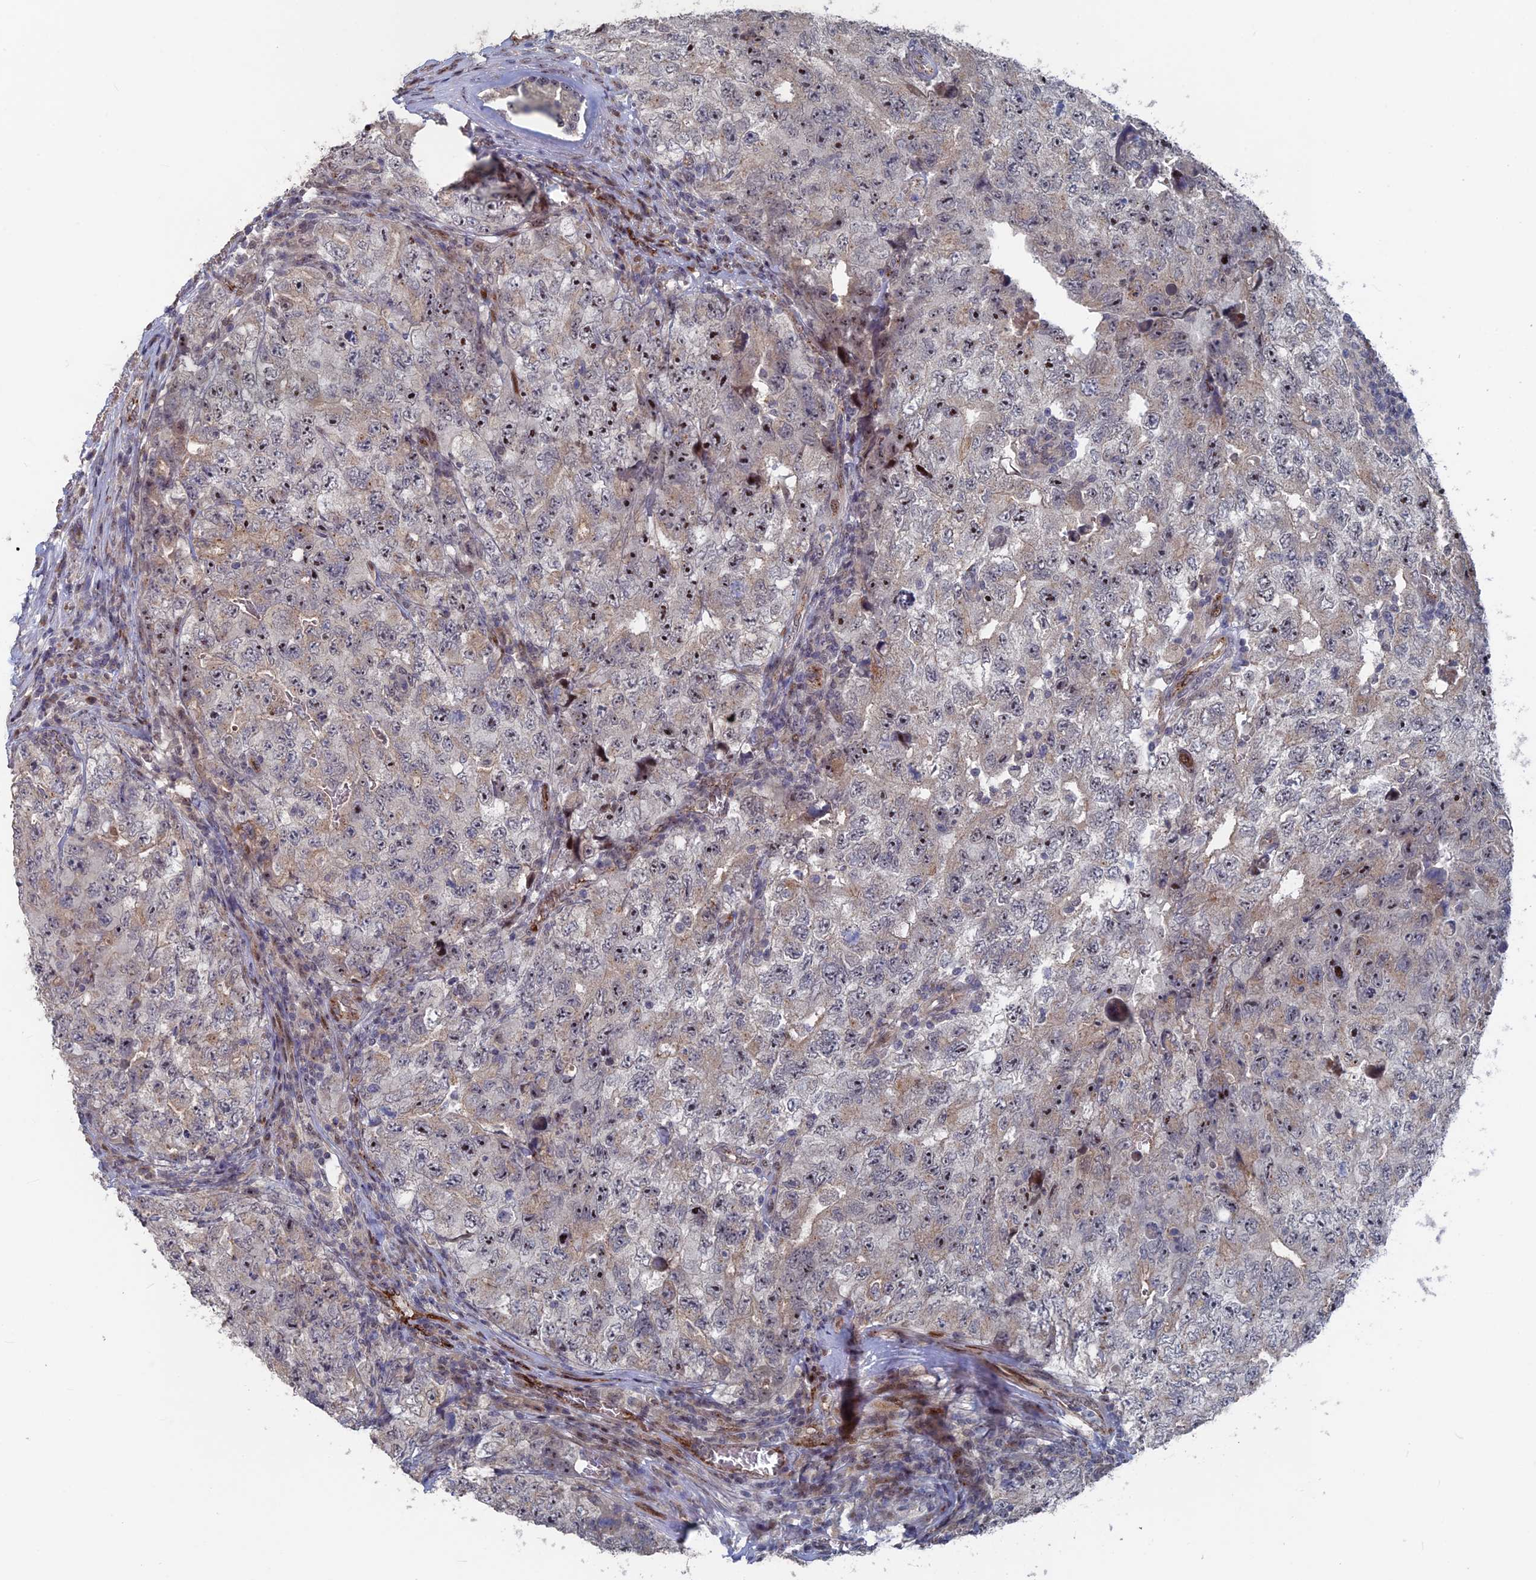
{"staining": {"intensity": "strong", "quantity": "<25%", "location": "cytoplasmic/membranous,nuclear"}, "tissue": "testis cancer", "cell_type": "Tumor cells", "image_type": "cancer", "snomed": [{"axis": "morphology", "description": "Carcinoma, Embryonal, NOS"}, {"axis": "topography", "description": "Testis"}], "caption": "A micrograph showing strong cytoplasmic/membranous and nuclear expression in about <25% of tumor cells in testis cancer (embryonal carcinoma), as visualized by brown immunohistochemical staining.", "gene": "SH3D21", "patient": {"sex": "male", "age": 17}}